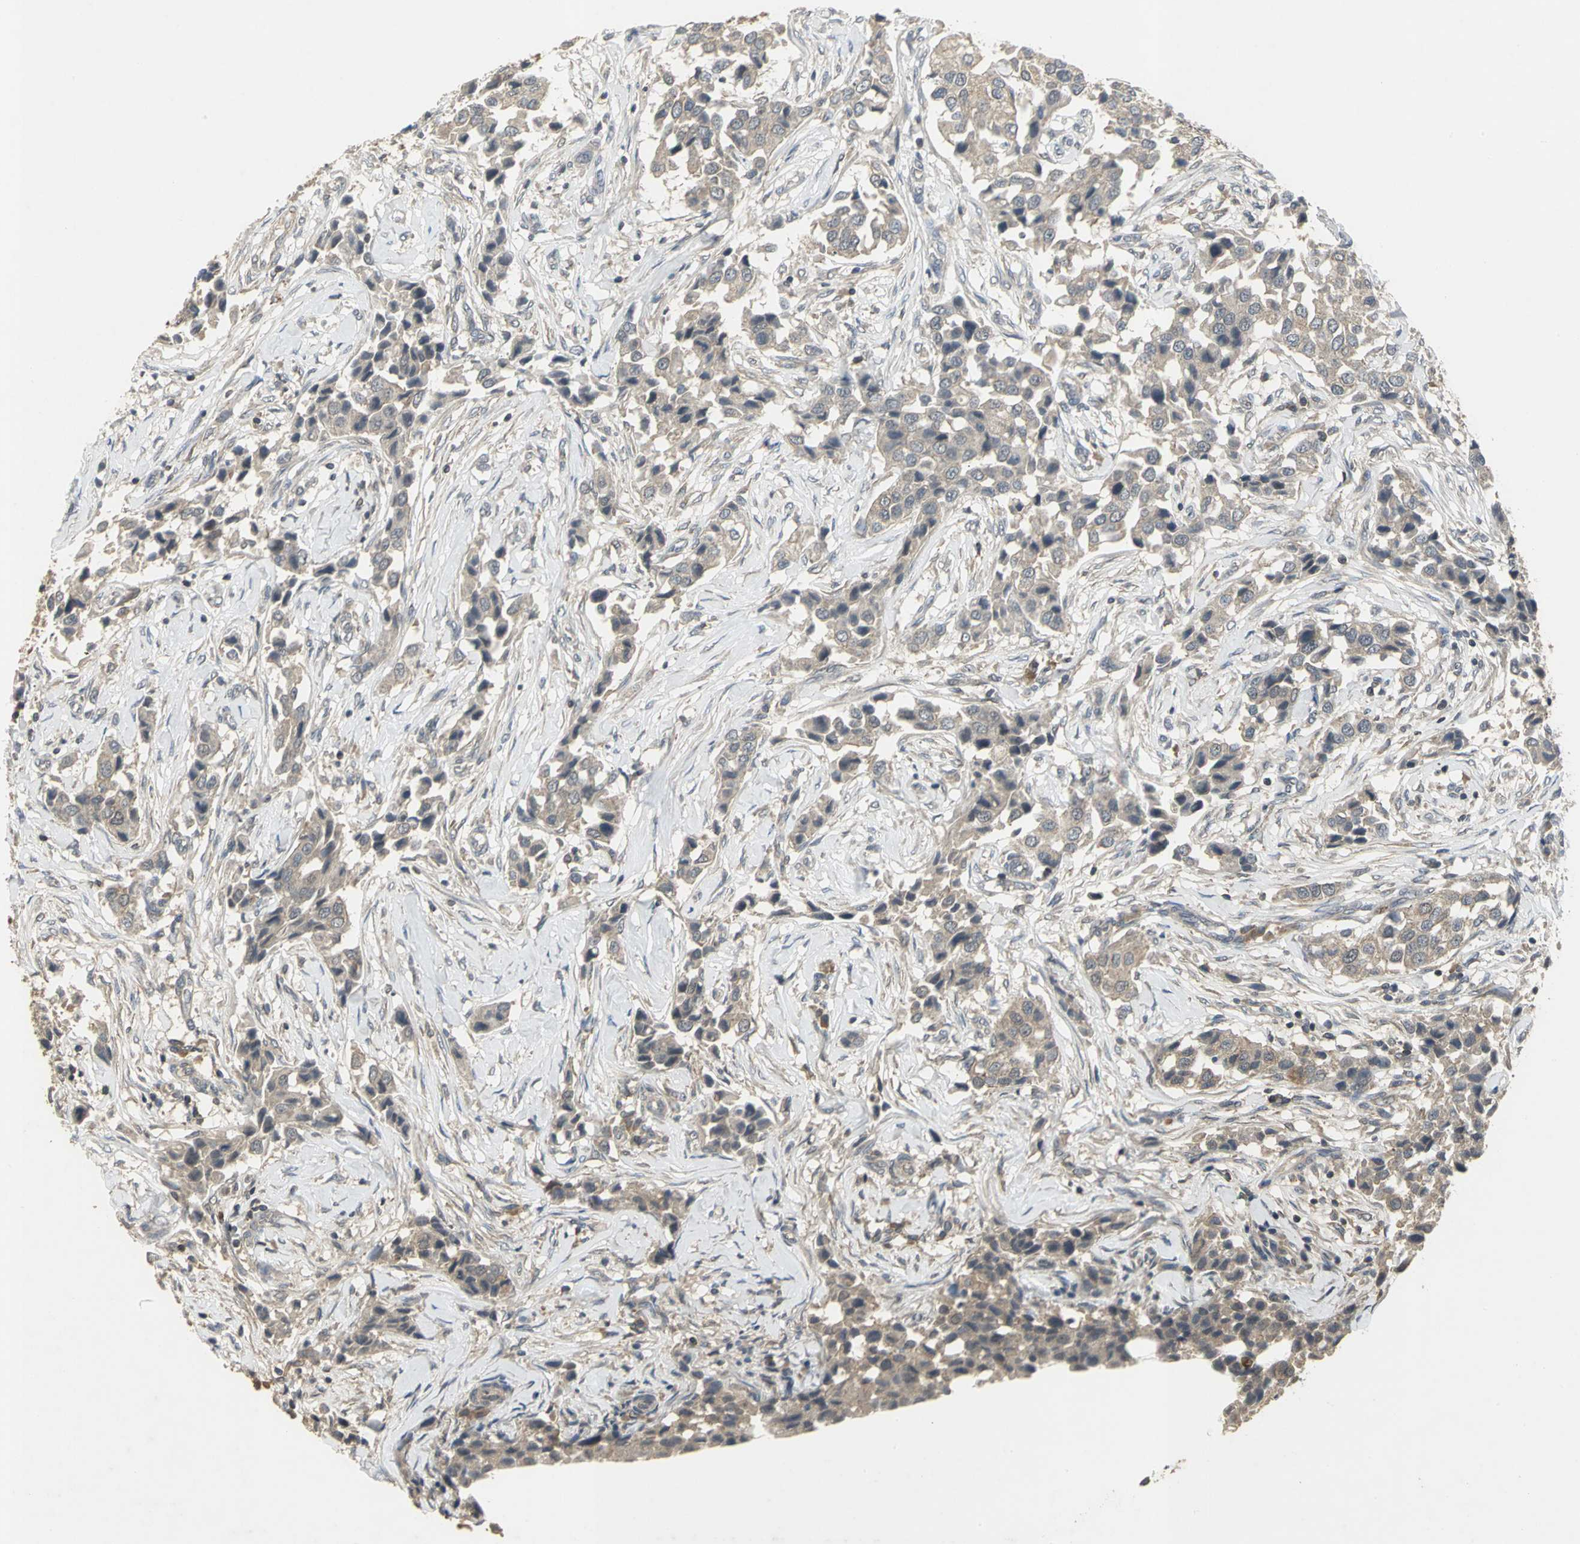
{"staining": {"intensity": "weak", "quantity": ">75%", "location": "cytoplasmic/membranous"}, "tissue": "breast cancer", "cell_type": "Tumor cells", "image_type": "cancer", "snomed": [{"axis": "morphology", "description": "Duct carcinoma"}, {"axis": "topography", "description": "Breast"}], "caption": "This photomicrograph demonstrates intraductal carcinoma (breast) stained with immunohistochemistry (IHC) to label a protein in brown. The cytoplasmic/membranous of tumor cells show weak positivity for the protein. Nuclei are counter-stained blue.", "gene": "KEAP1", "patient": {"sex": "female", "age": 80}}